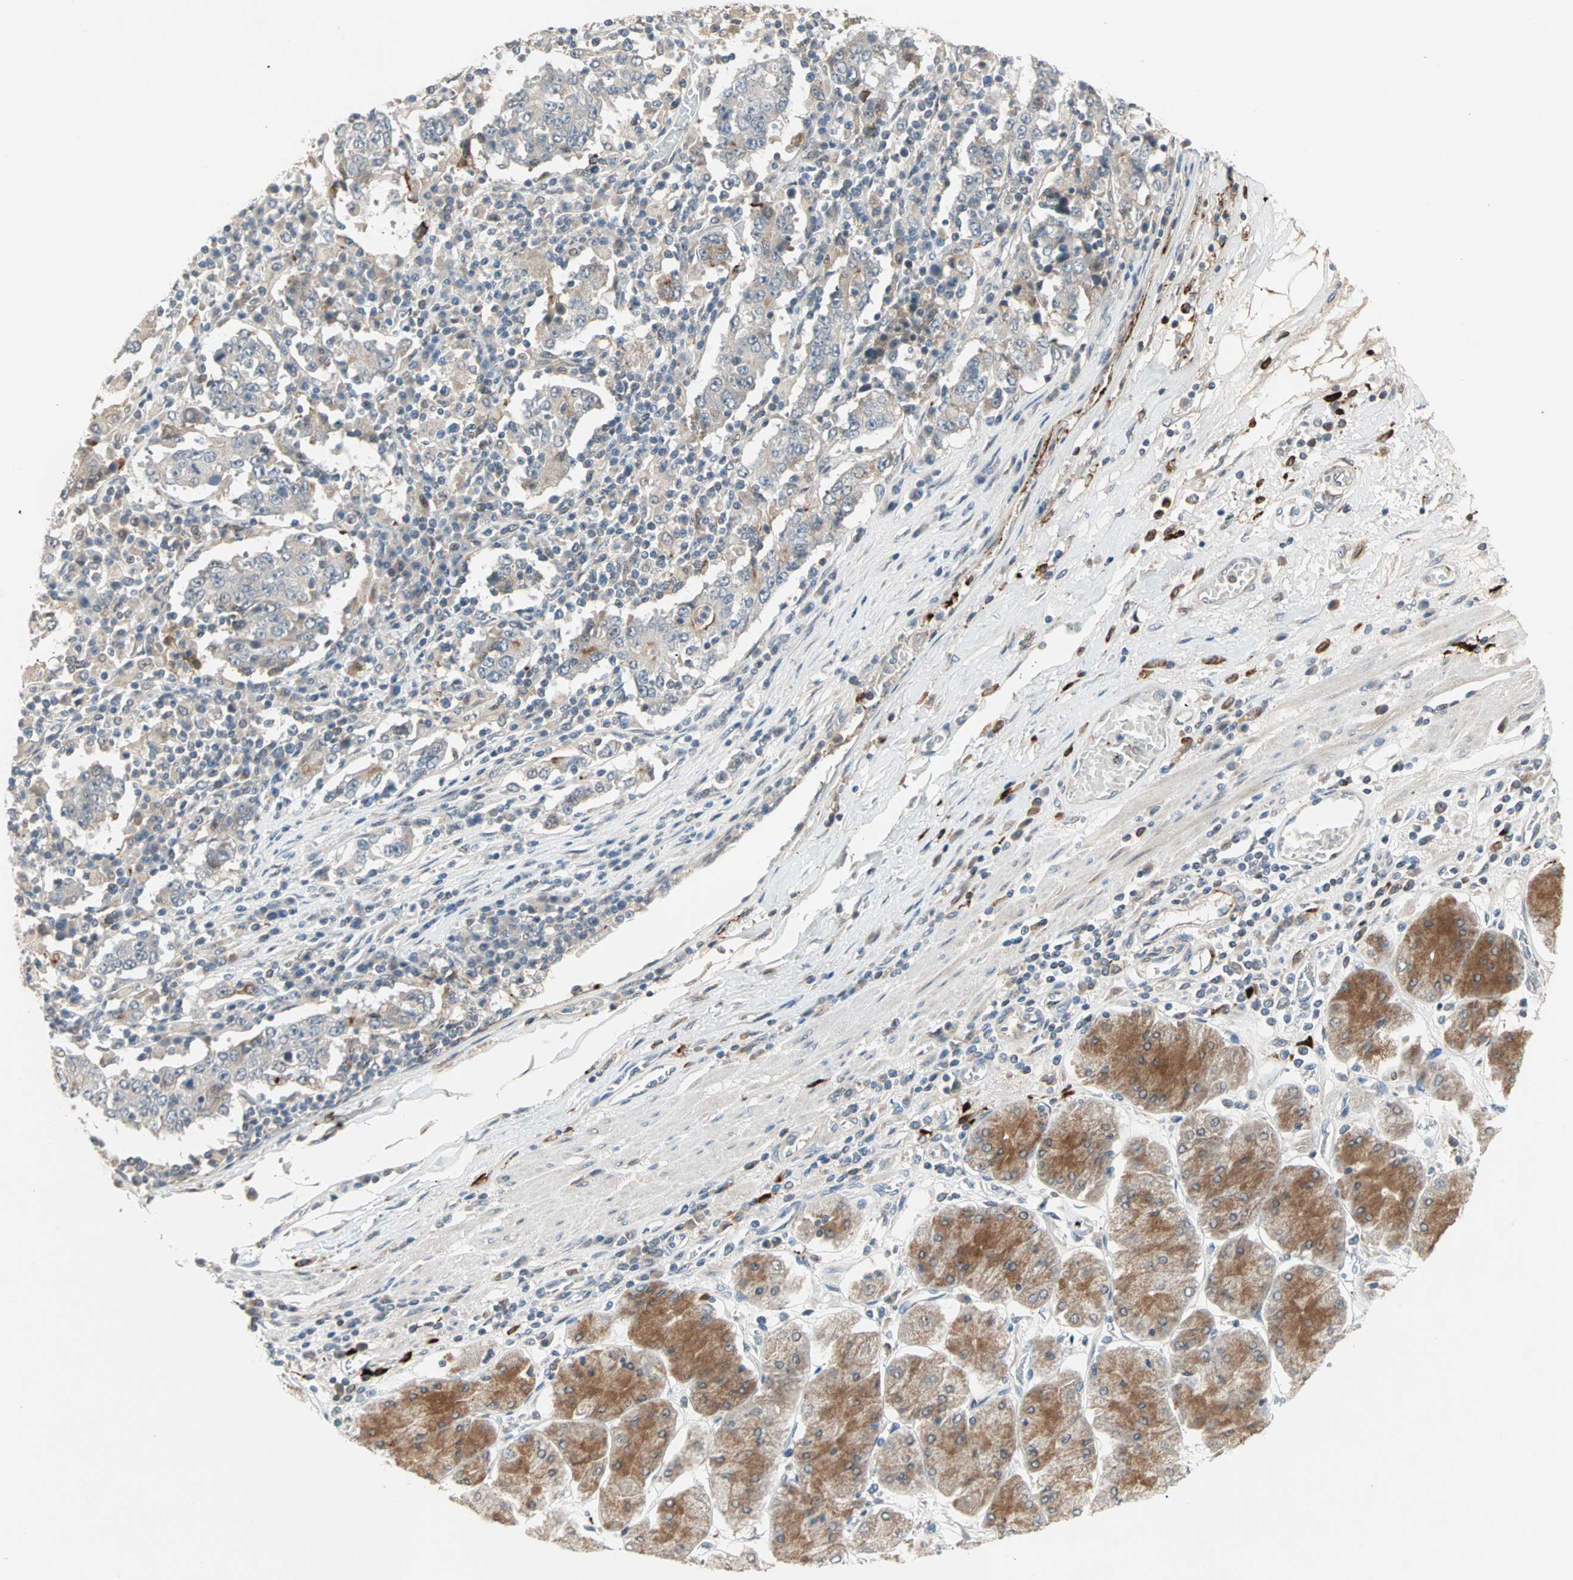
{"staining": {"intensity": "weak", "quantity": ">75%", "location": "cytoplasmic/membranous"}, "tissue": "stomach cancer", "cell_type": "Tumor cells", "image_type": "cancer", "snomed": [{"axis": "morphology", "description": "Normal tissue, NOS"}, {"axis": "morphology", "description": "Adenocarcinoma, NOS"}, {"axis": "topography", "description": "Stomach, upper"}, {"axis": "topography", "description": "Stomach"}], "caption": "There is low levels of weak cytoplasmic/membranous positivity in tumor cells of stomach cancer (adenocarcinoma), as demonstrated by immunohistochemical staining (brown color).", "gene": "PROS1", "patient": {"sex": "male", "age": 59}}